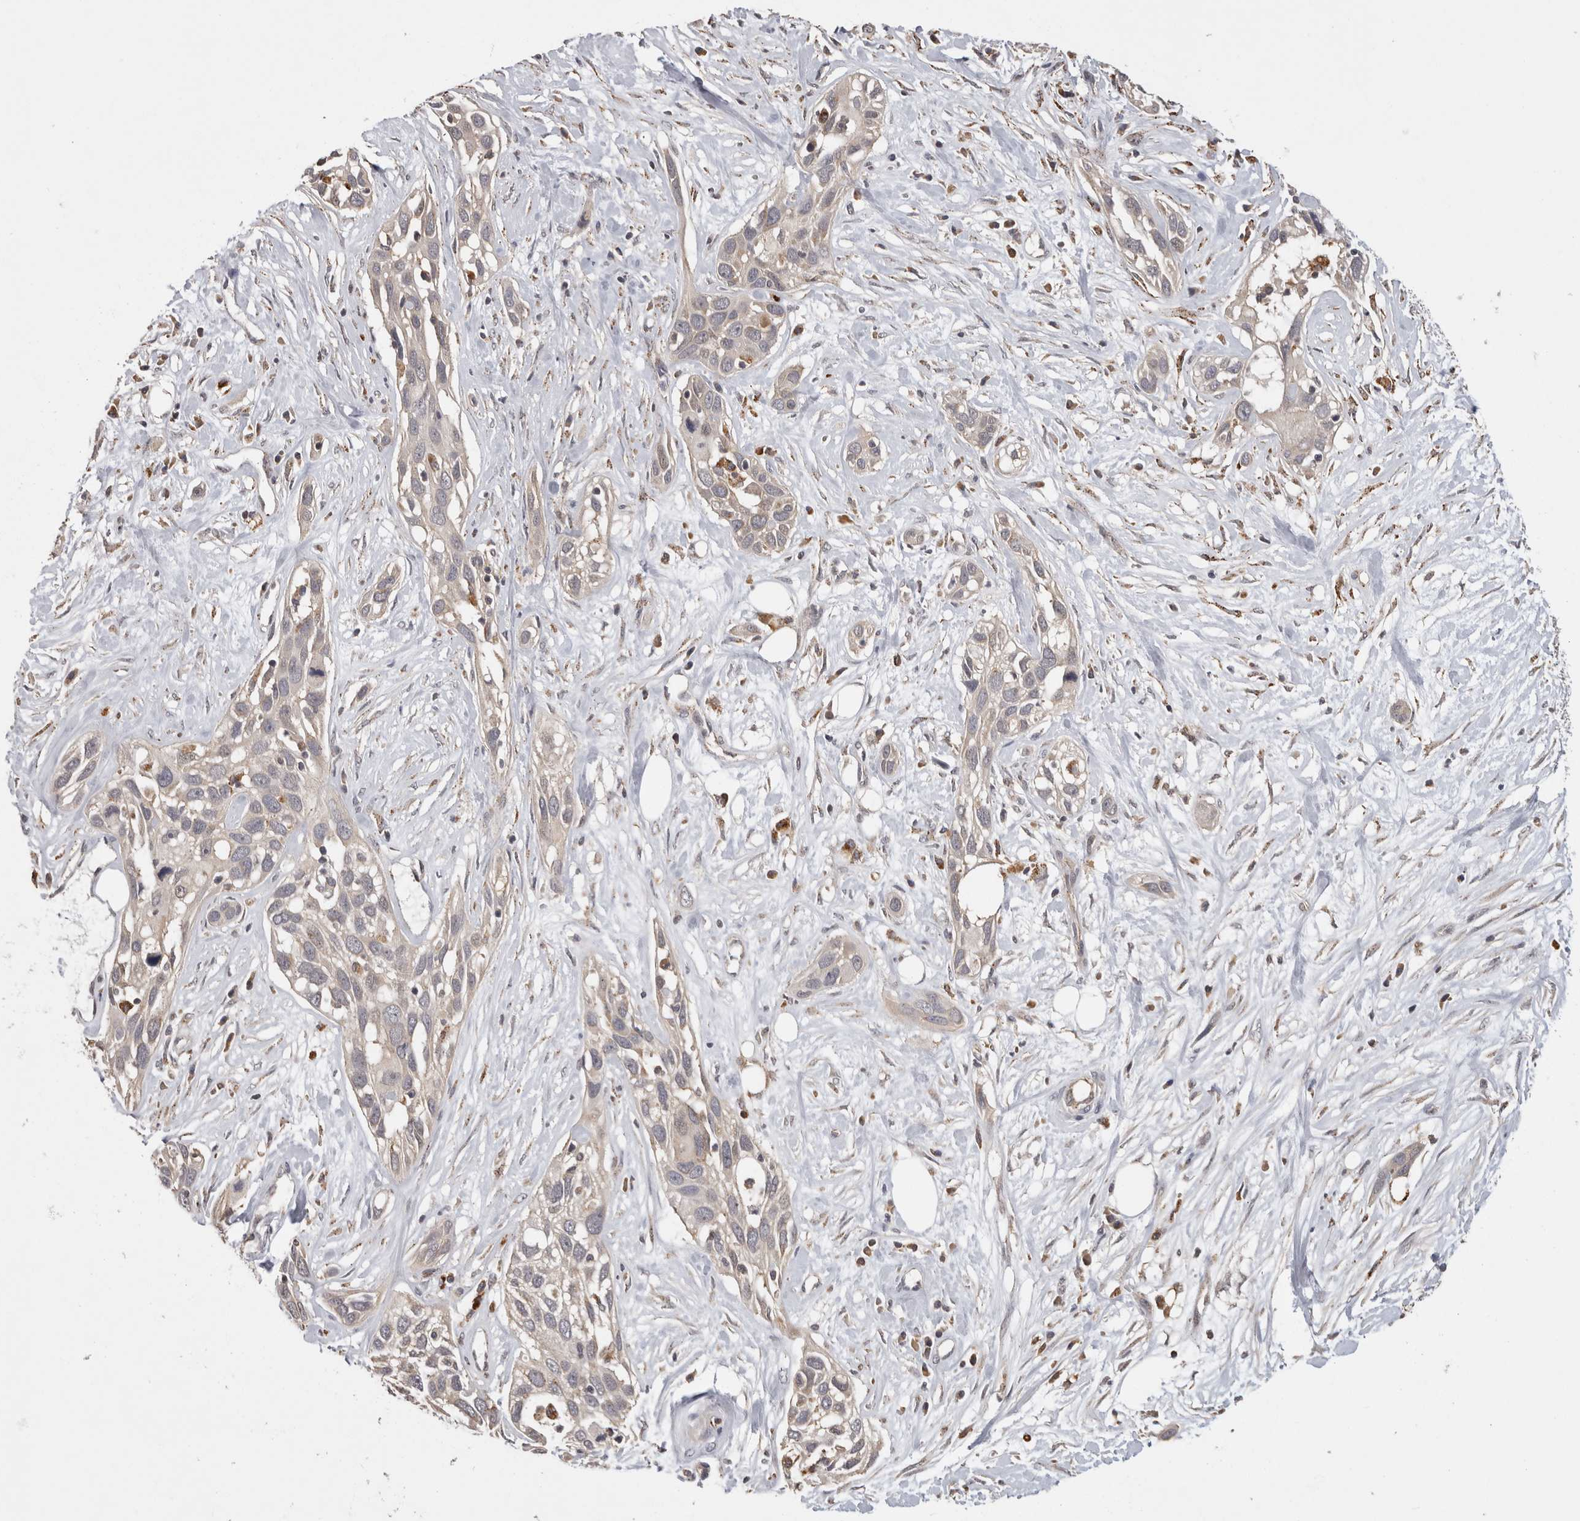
{"staining": {"intensity": "negative", "quantity": "none", "location": "none"}, "tissue": "pancreatic cancer", "cell_type": "Tumor cells", "image_type": "cancer", "snomed": [{"axis": "morphology", "description": "Adenocarcinoma, NOS"}, {"axis": "topography", "description": "Pancreas"}], "caption": "Immunohistochemistry image of neoplastic tissue: pancreatic cancer stained with DAB demonstrates no significant protein expression in tumor cells.", "gene": "ACAT2", "patient": {"sex": "female", "age": 60}}